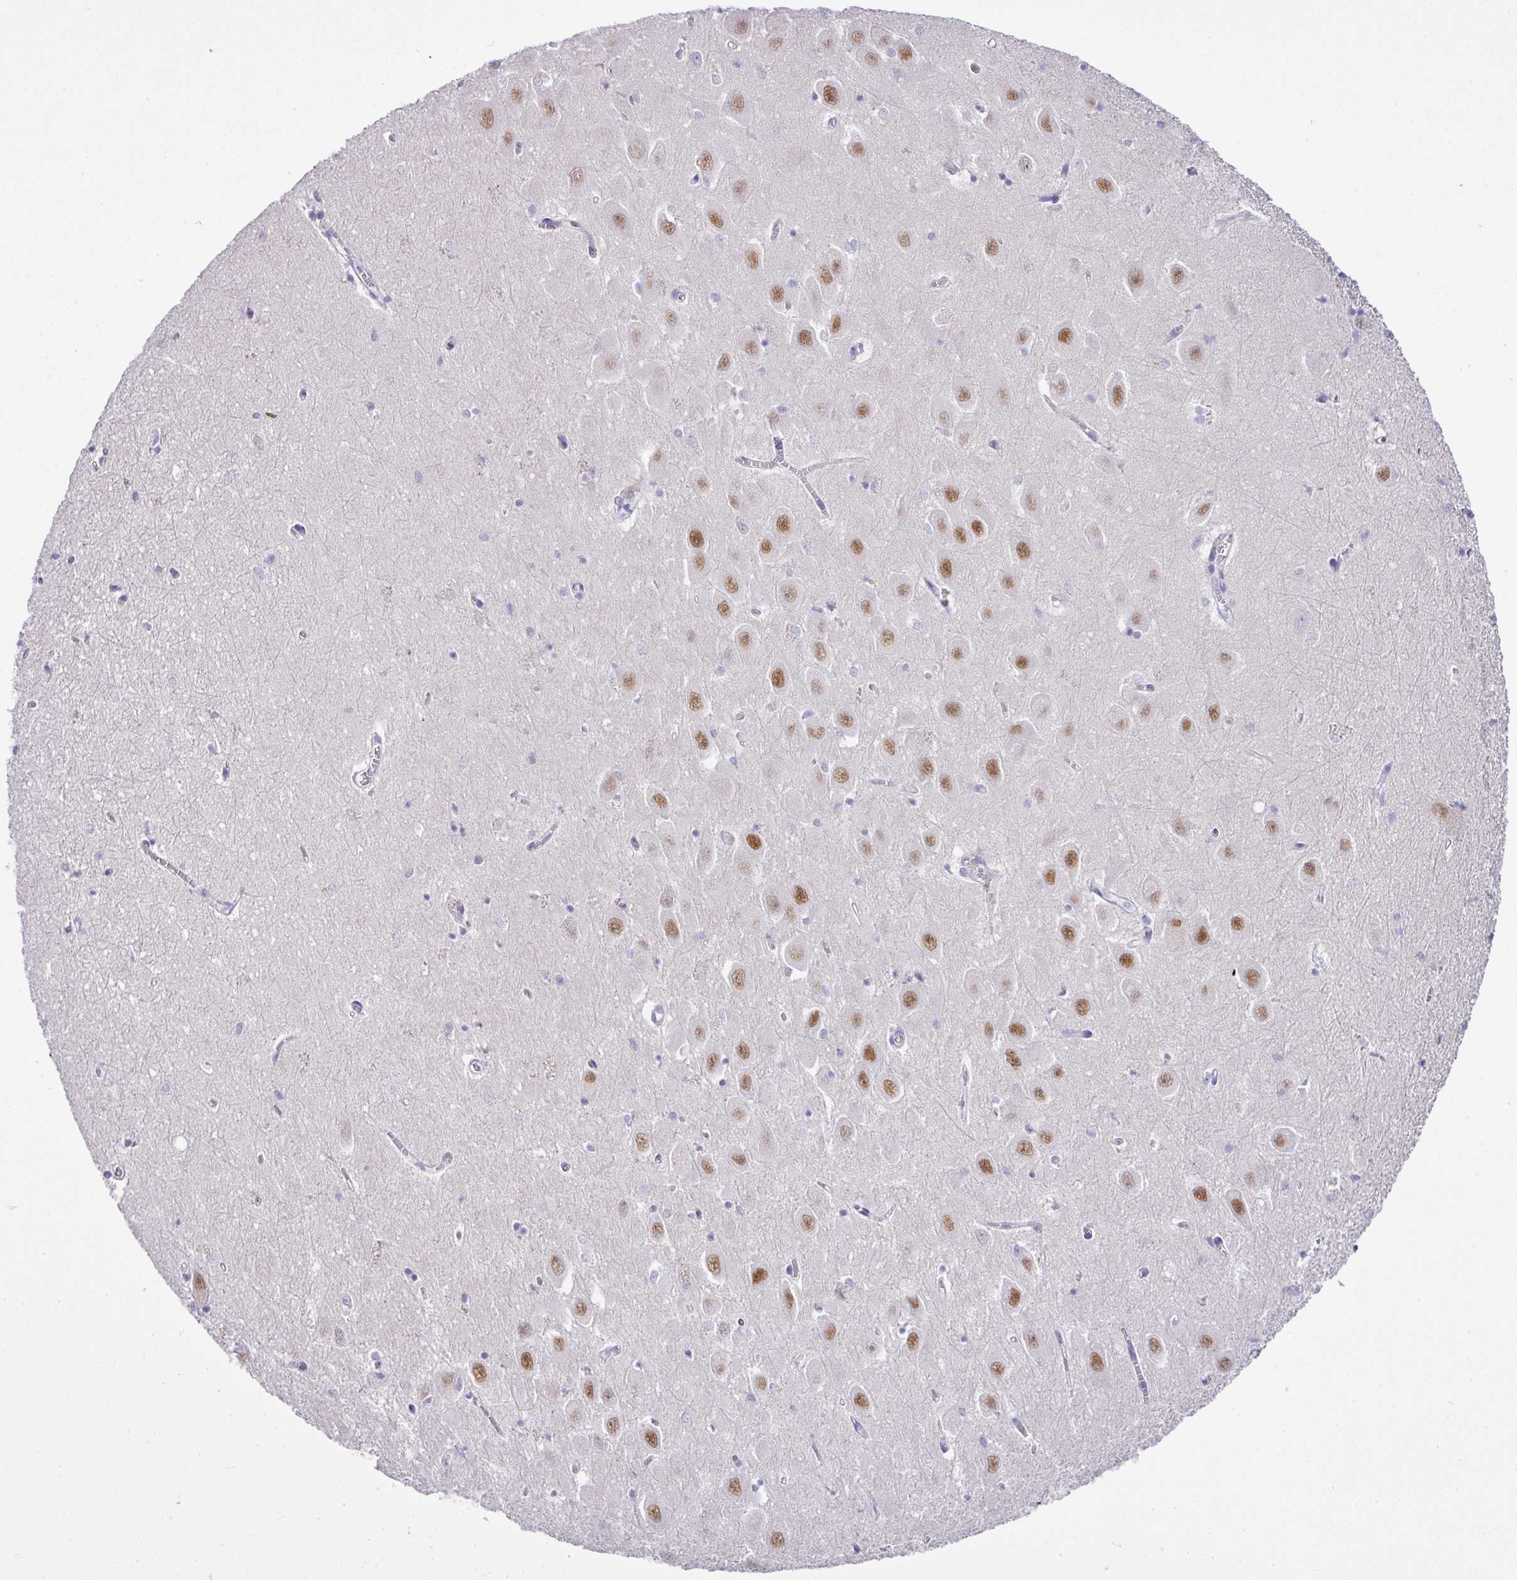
{"staining": {"intensity": "negative", "quantity": "none", "location": "none"}, "tissue": "hippocampus", "cell_type": "Glial cells", "image_type": "normal", "snomed": [{"axis": "morphology", "description": "Normal tissue, NOS"}, {"axis": "topography", "description": "Hippocampus"}], "caption": "Immunohistochemistry (IHC) photomicrograph of normal hippocampus: human hippocampus stained with DAB (3,3'-diaminobenzidine) shows no significant protein expression in glial cells. Brightfield microscopy of IHC stained with DAB (brown) and hematoxylin (blue), captured at high magnification.", "gene": "BCL11A", "patient": {"sex": "female", "age": 64}}